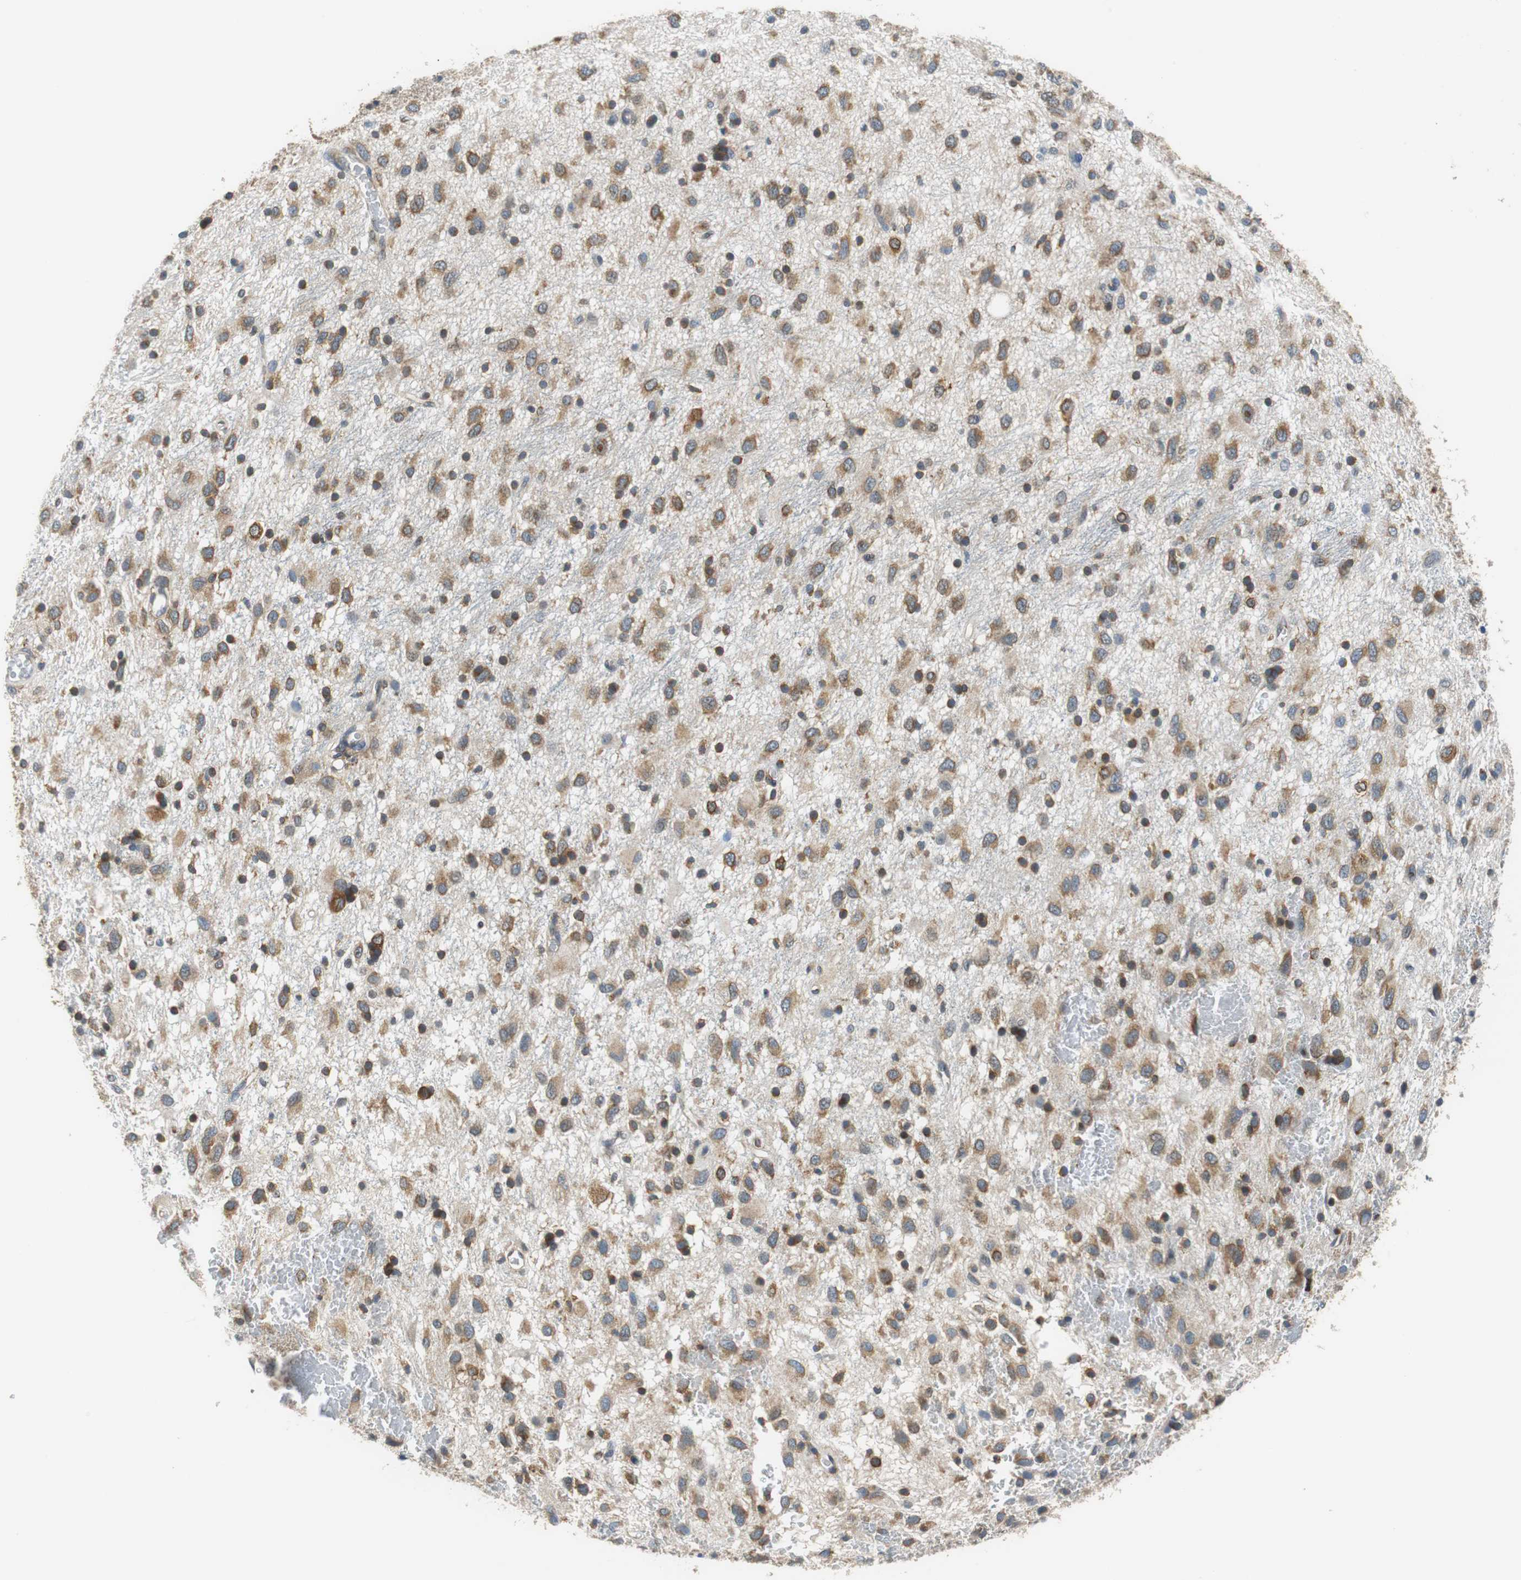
{"staining": {"intensity": "moderate", "quantity": ">75%", "location": "cytoplasmic/membranous"}, "tissue": "glioma", "cell_type": "Tumor cells", "image_type": "cancer", "snomed": [{"axis": "morphology", "description": "Glioma, malignant, Low grade"}, {"axis": "topography", "description": "Brain"}], "caption": "A high-resolution micrograph shows IHC staining of malignant low-grade glioma, which exhibits moderate cytoplasmic/membranous staining in about >75% of tumor cells. Using DAB (3,3'-diaminobenzidine) (brown) and hematoxylin (blue) stains, captured at high magnification using brightfield microscopy.", "gene": "CNOT3", "patient": {"sex": "male", "age": 77}}